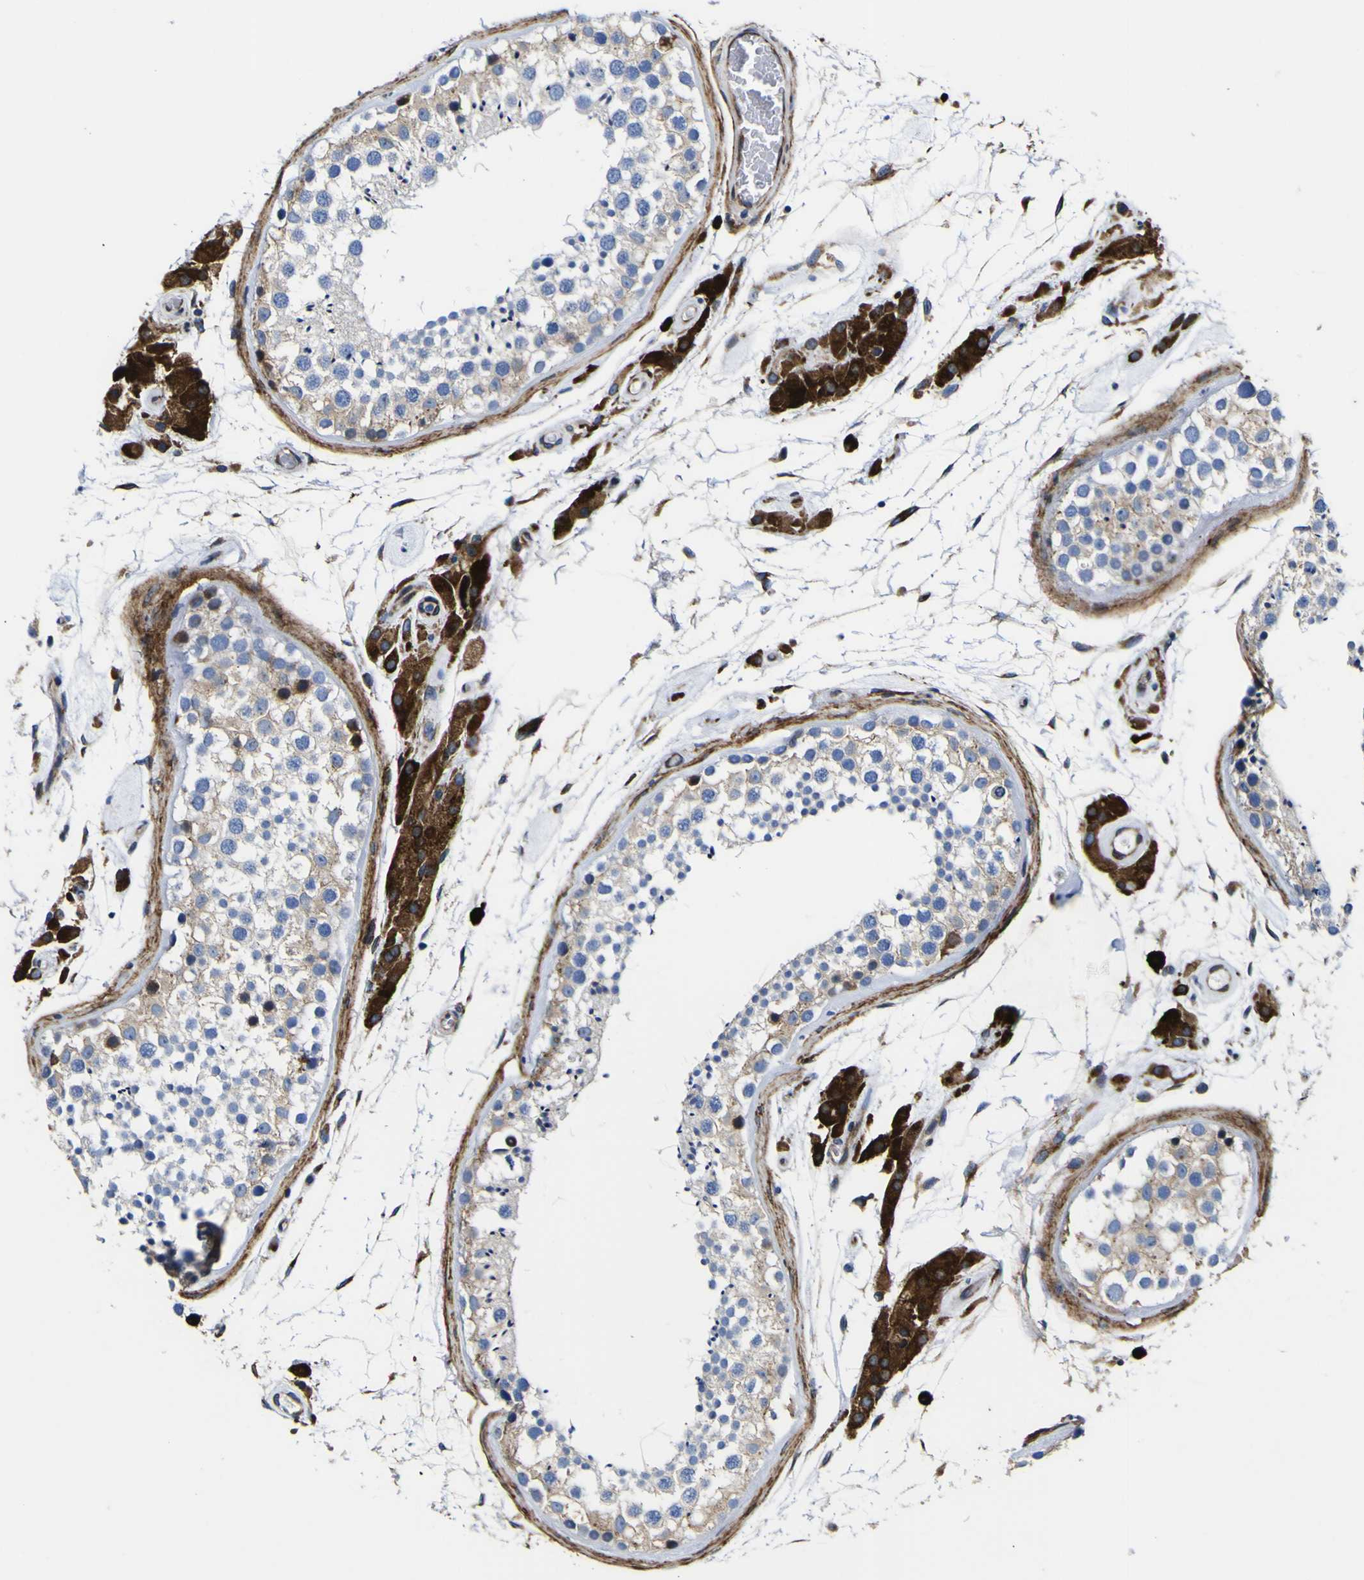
{"staining": {"intensity": "weak", "quantity": "25%-75%", "location": "cytoplasmic/membranous"}, "tissue": "testis", "cell_type": "Cells in seminiferous ducts", "image_type": "normal", "snomed": [{"axis": "morphology", "description": "Normal tissue, NOS"}, {"axis": "topography", "description": "Testis"}], "caption": "Immunohistochemistry (IHC) (DAB) staining of benign human testis displays weak cytoplasmic/membranous protein positivity in approximately 25%-75% of cells in seminiferous ducts.", "gene": "SCD", "patient": {"sex": "male", "age": 46}}